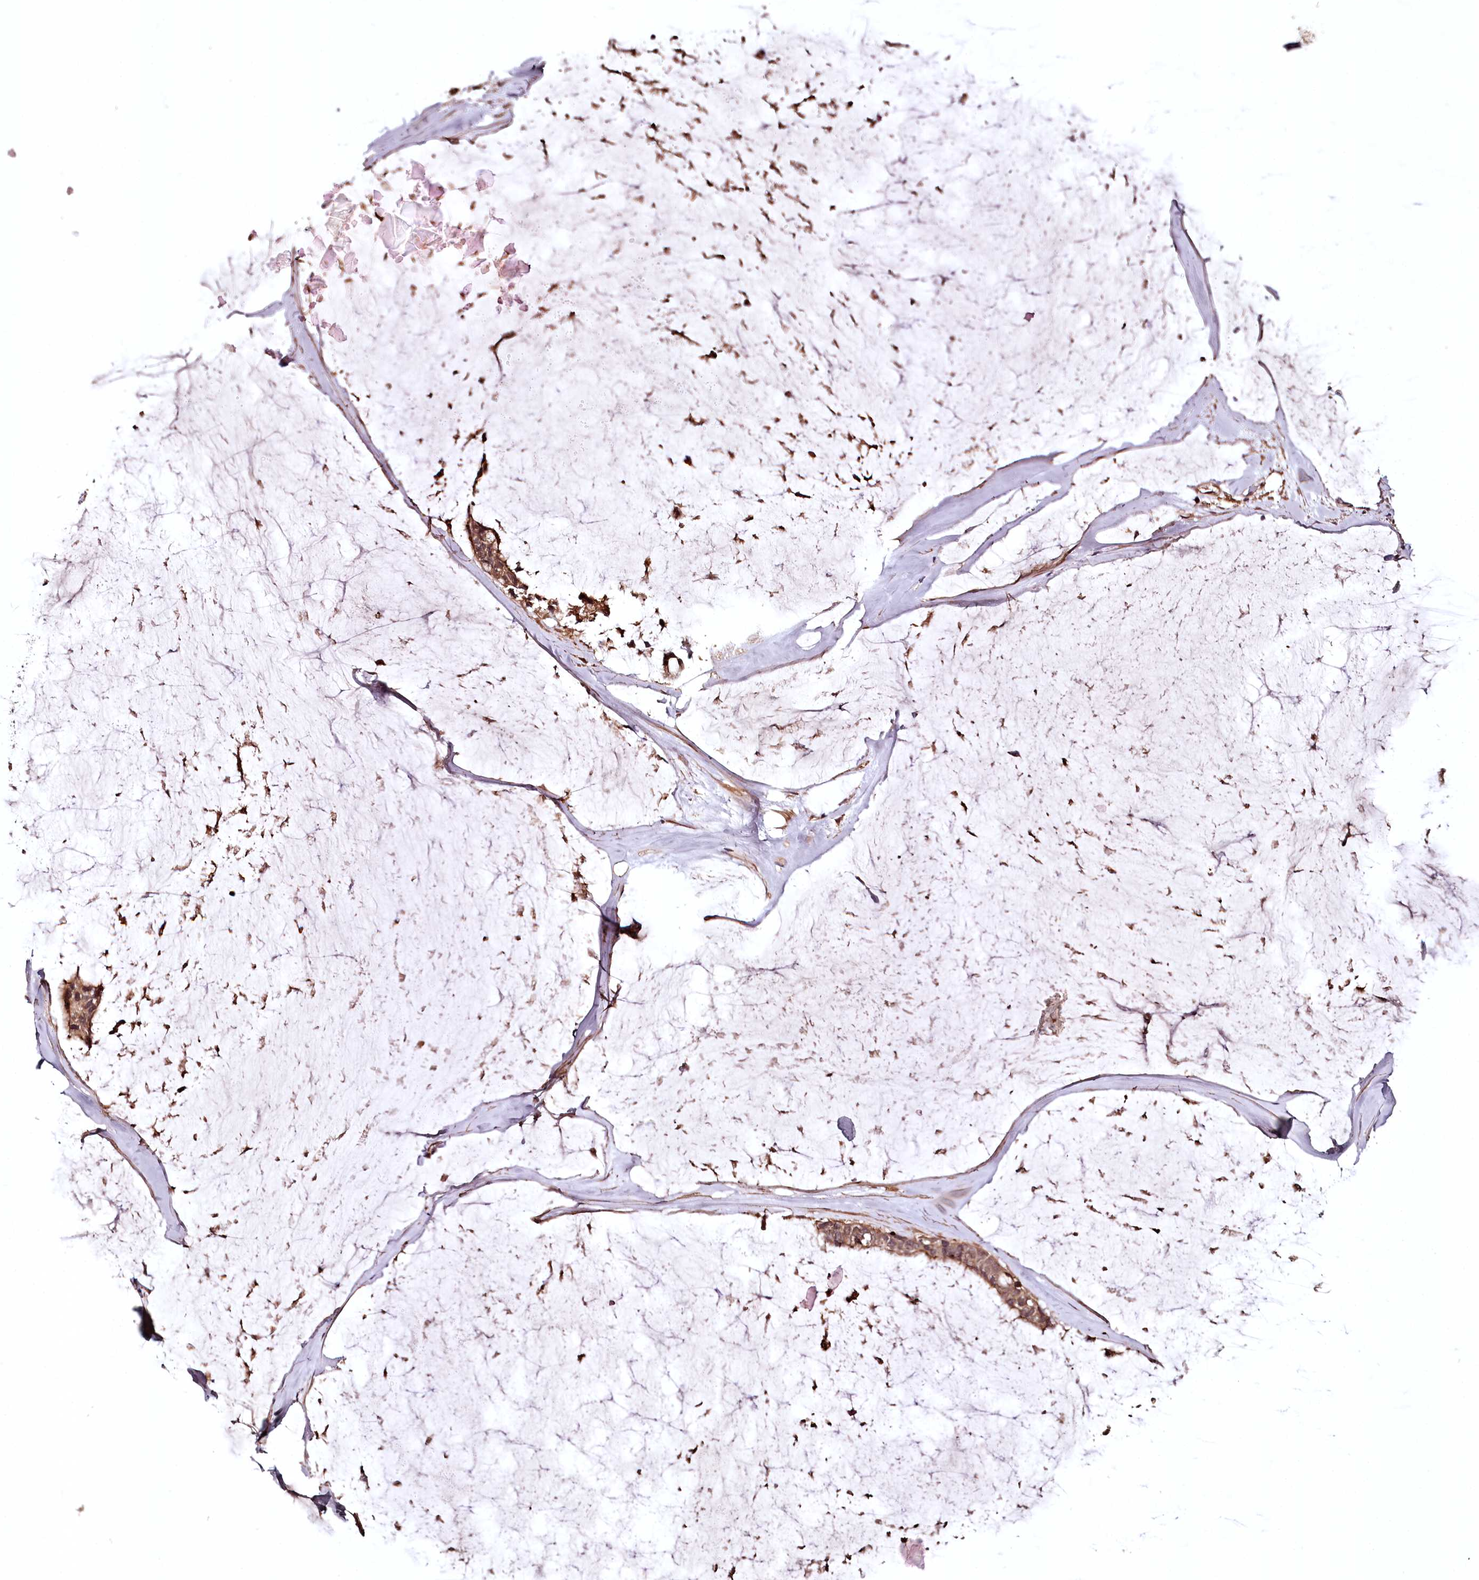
{"staining": {"intensity": "moderate", "quantity": ">75%", "location": "cytoplasmic/membranous"}, "tissue": "ovarian cancer", "cell_type": "Tumor cells", "image_type": "cancer", "snomed": [{"axis": "morphology", "description": "Cystadenocarcinoma, mucinous, NOS"}, {"axis": "topography", "description": "Ovary"}], "caption": "Human ovarian cancer (mucinous cystadenocarcinoma) stained for a protein (brown) exhibits moderate cytoplasmic/membranous positive staining in about >75% of tumor cells.", "gene": "TTC12", "patient": {"sex": "female", "age": 39}}